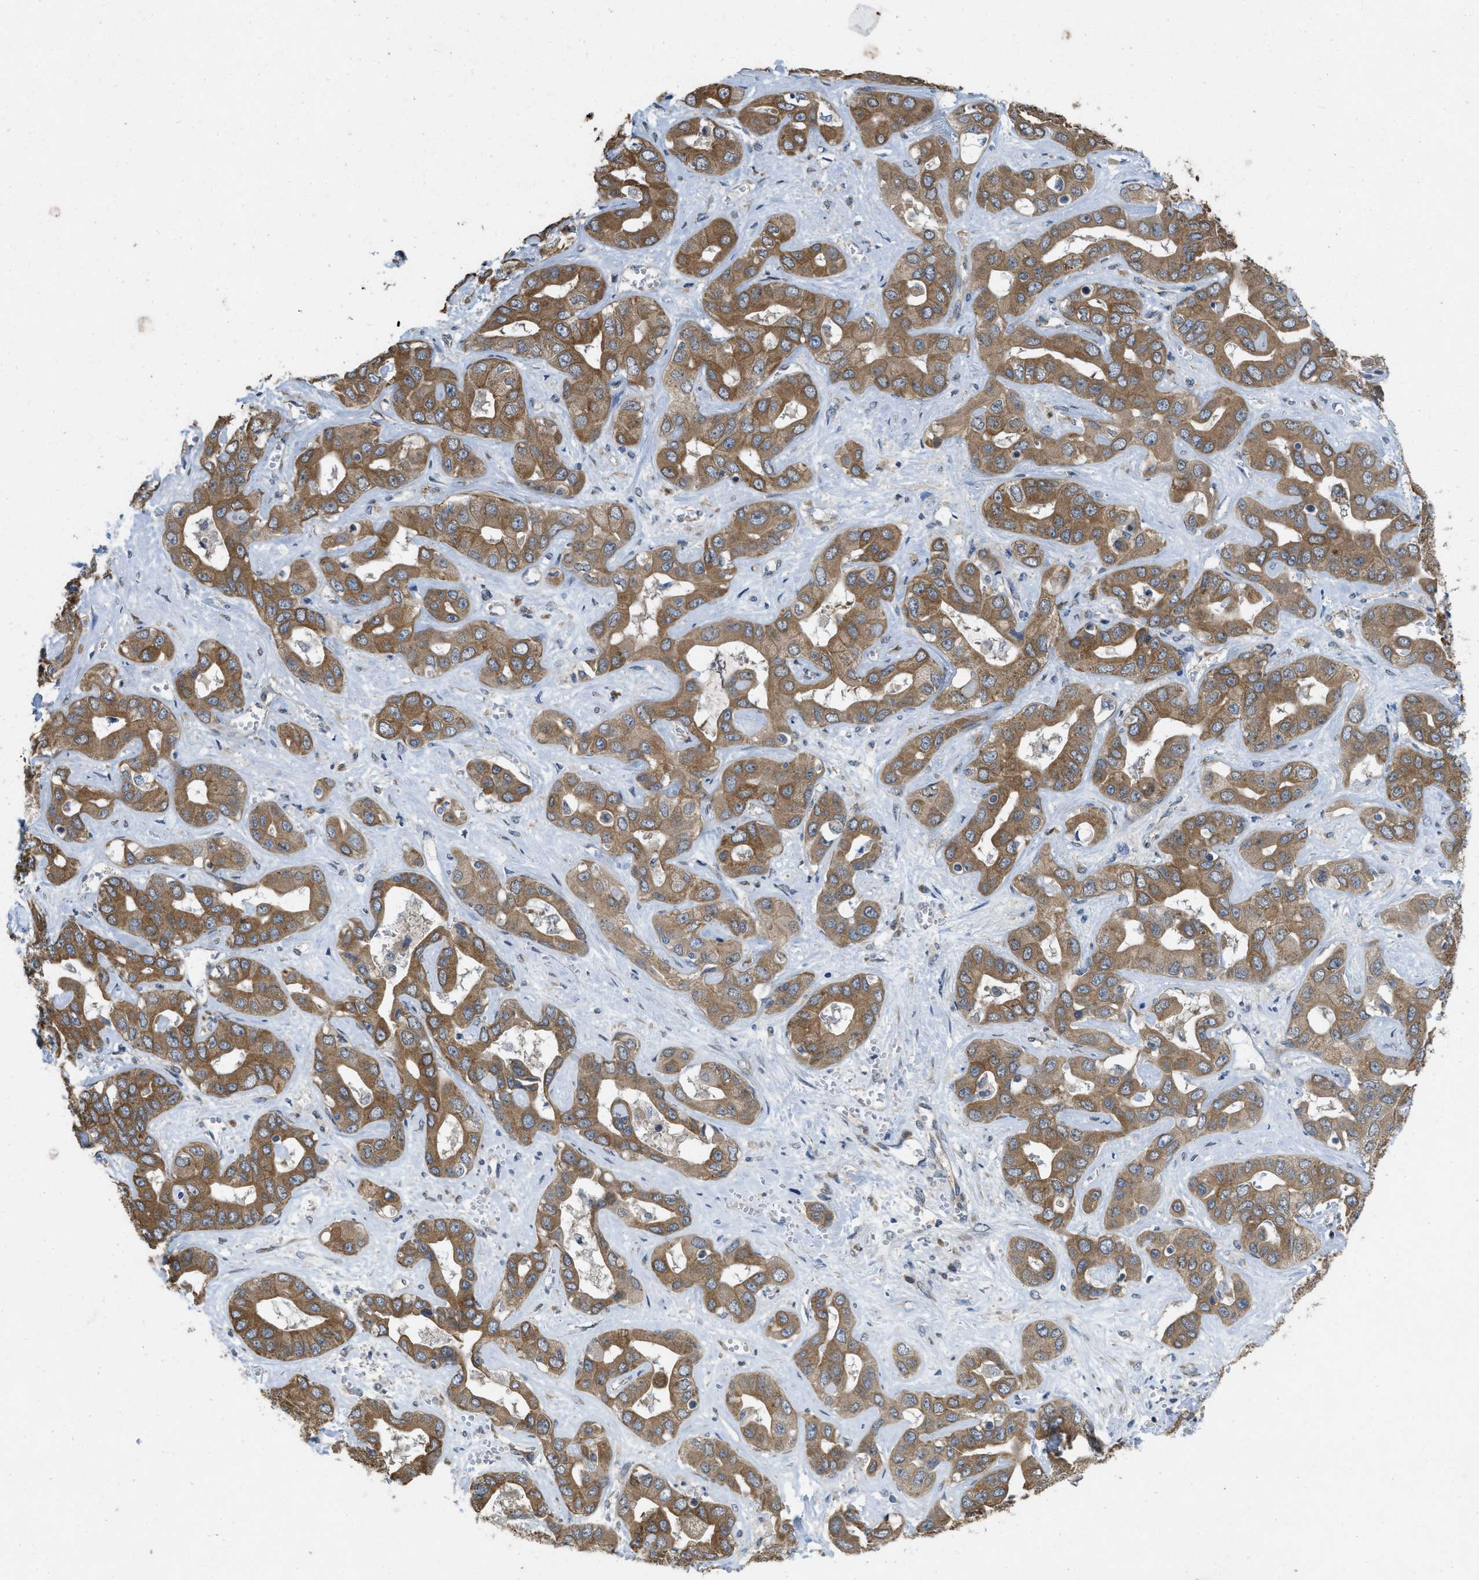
{"staining": {"intensity": "moderate", "quantity": ">75%", "location": "cytoplasmic/membranous"}, "tissue": "liver cancer", "cell_type": "Tumor cells", "image_type": "cancer", "snomed": [{"axis": "morphology", "description": "Cholangiocarcinoma"}, {"axis": "topography", "description": "Liver"}], "caption": "The image shows immunohistochemical staining of cholangiocarcinoma (liver). There is moderate cytoplasmic/membranous staining is seen in approximately >75% of tumor cells.", "gene": "IFNLR1", "patient": {"sex": "female", "age": 52}}